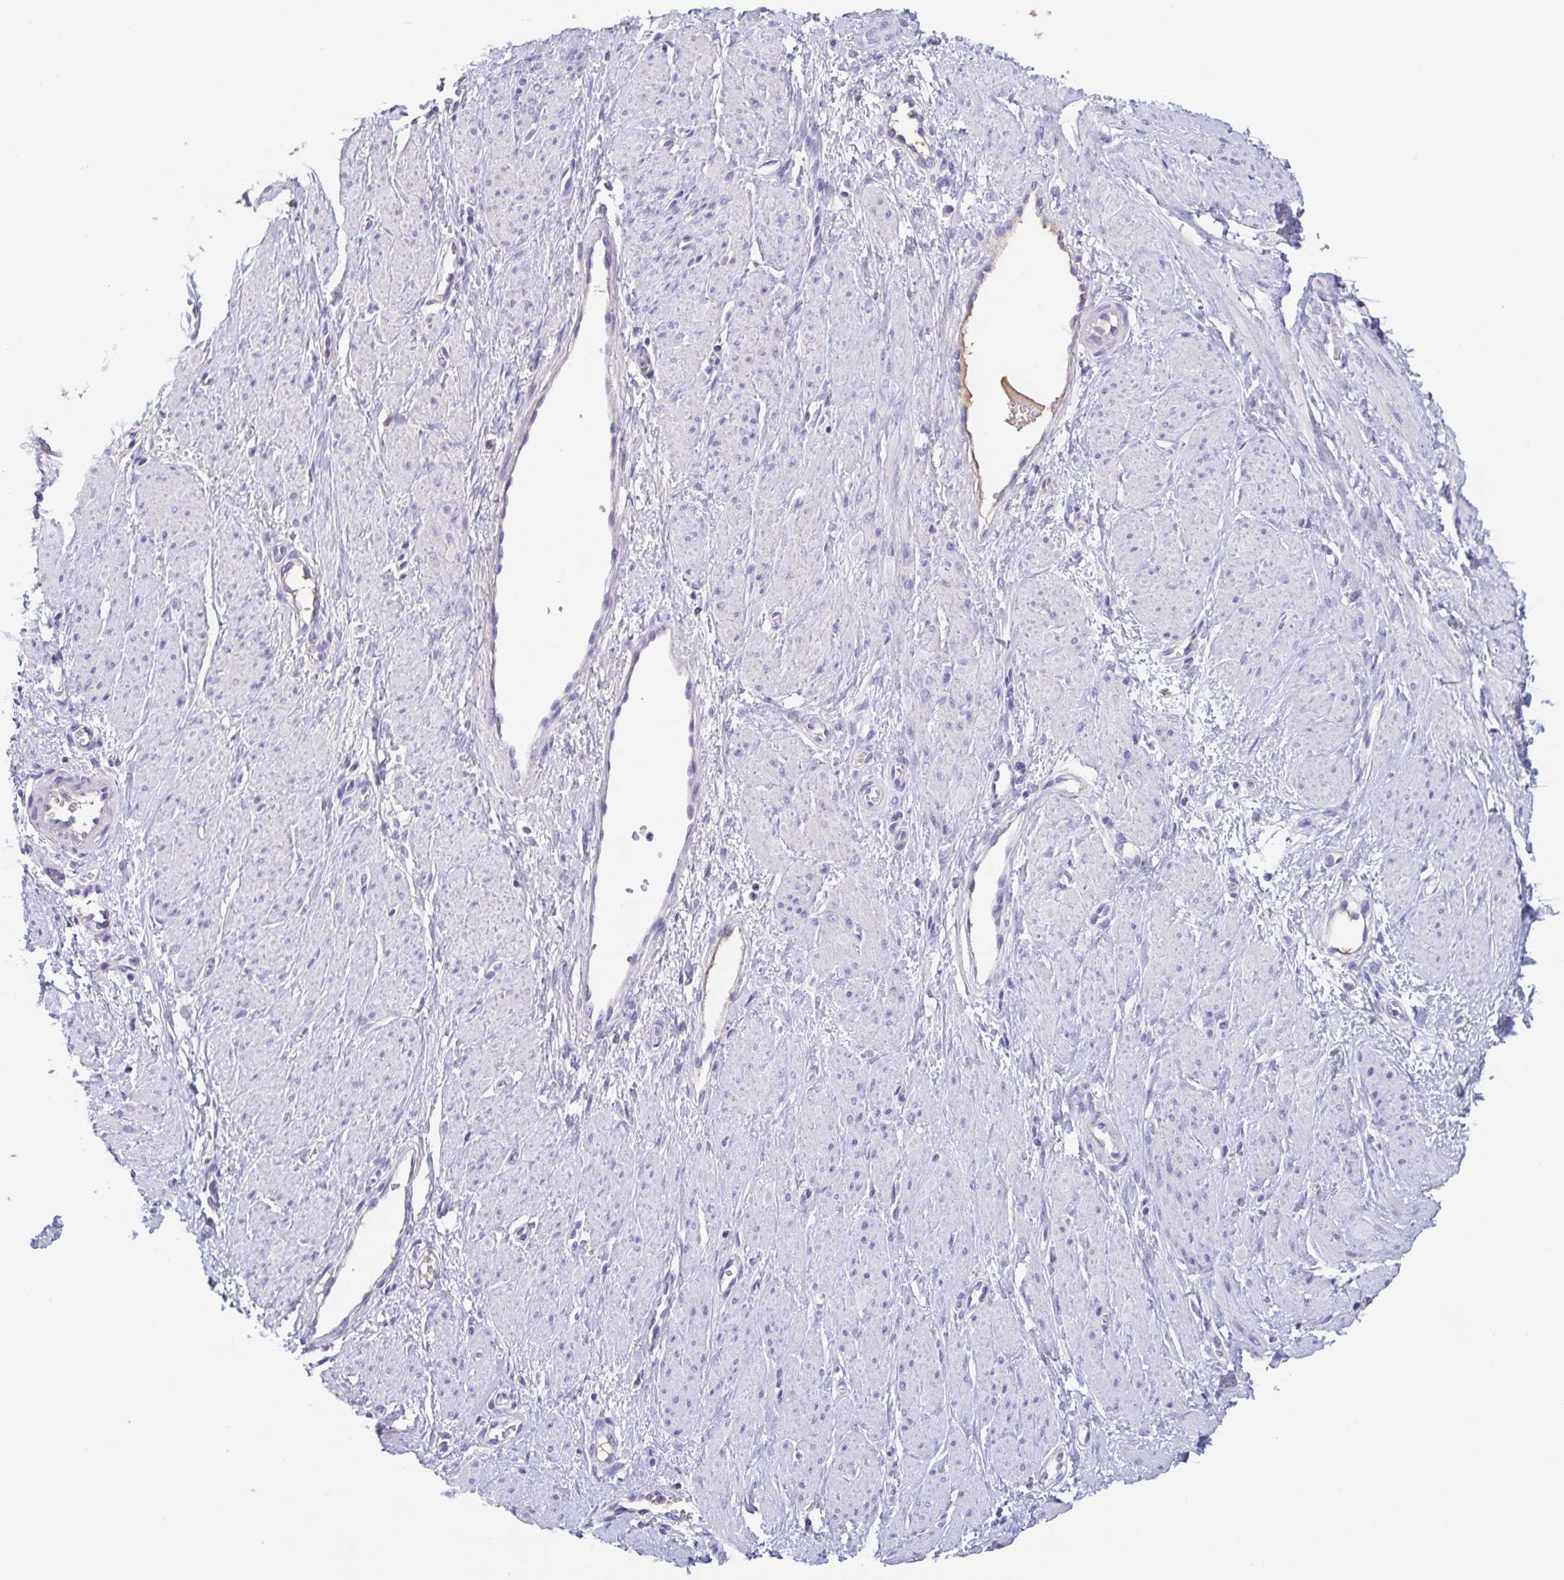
{"staining": {"intensity": "negative", "quantity": "none", "location": "none"}, "tissue": "smooth muscle", "cell_type": "Smooth muscle cells", "image_type": "normal", "snomed": [{"axis": "morphology", "description": "Normal tissue, NOS"}, {"axis": "topography", "description": "Smooth muscle"}, {"axis": "topography", "description": "Uterus"}], "caption": "This image is of benign smooth muscle stained with immunohistochemistry to label a protein in brown with the nuclei are counter-stained blue. There is no positivity in smooth muscle cells. (IHC, brightfield microscopy, high magnification).", "gene": "TREH", "patient": {"sex": "female", "age": 39}}